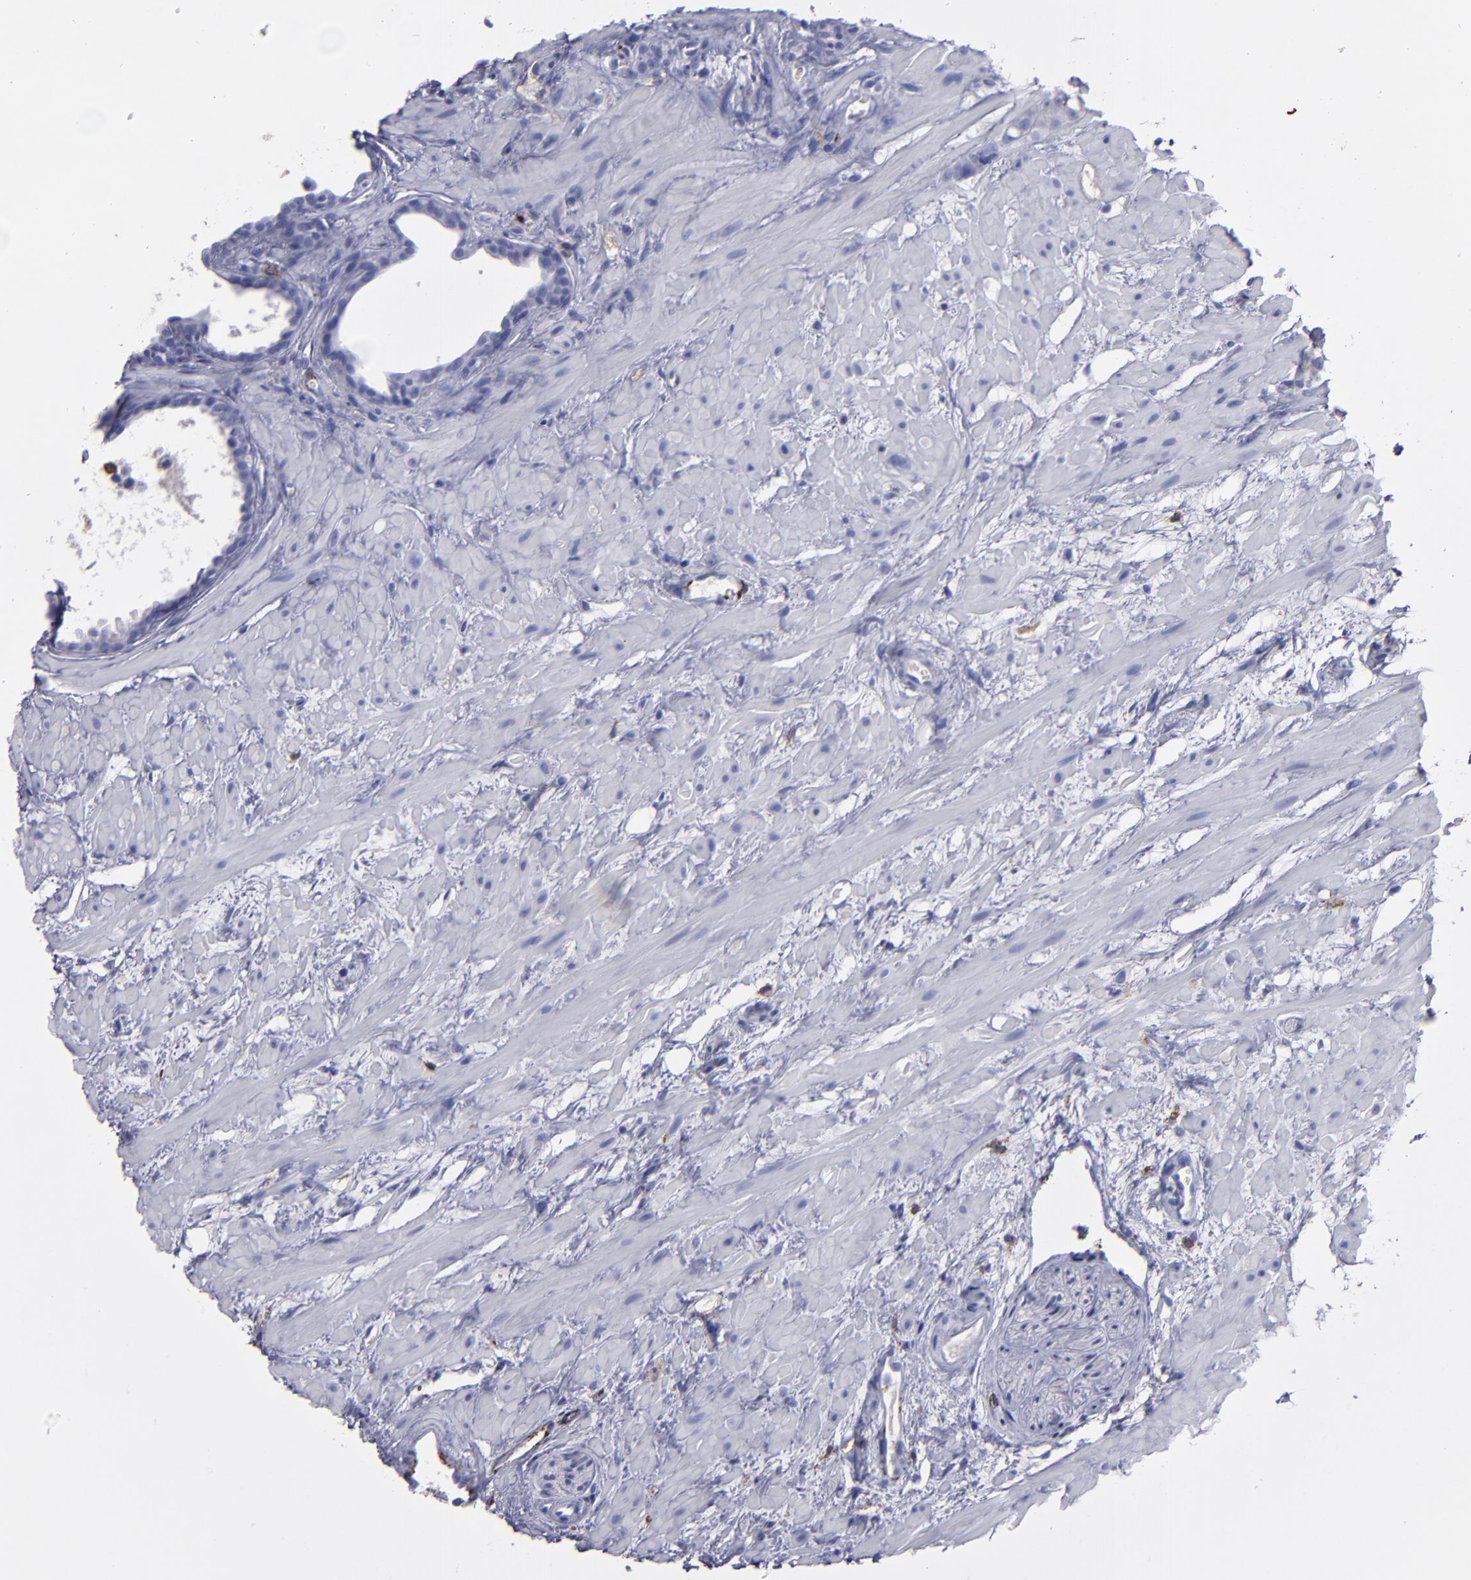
{"staining": {"intensity": "negative", "quantity": "none", "location": "none"}, "tissue": "prostate cancer", "cell_type": "Tumor cells", "image_type": "cancer", "snomed": [{"axis": "morphology", "description": "Adenocarcinoma, Low grade"}, {"axis": "topography", "description": "Prostate"}], "caption": "Tumor cells are negative for brown protein staining in prostate low-grade adenocarcinoma. The staining was performed using DAB to visualize the protein expression in brown, while the nuclei were stained in blue with hematoxylin (Magnification: 20x).", "gene": "CD36", "patient": {"sex": "male", "age": 57}}